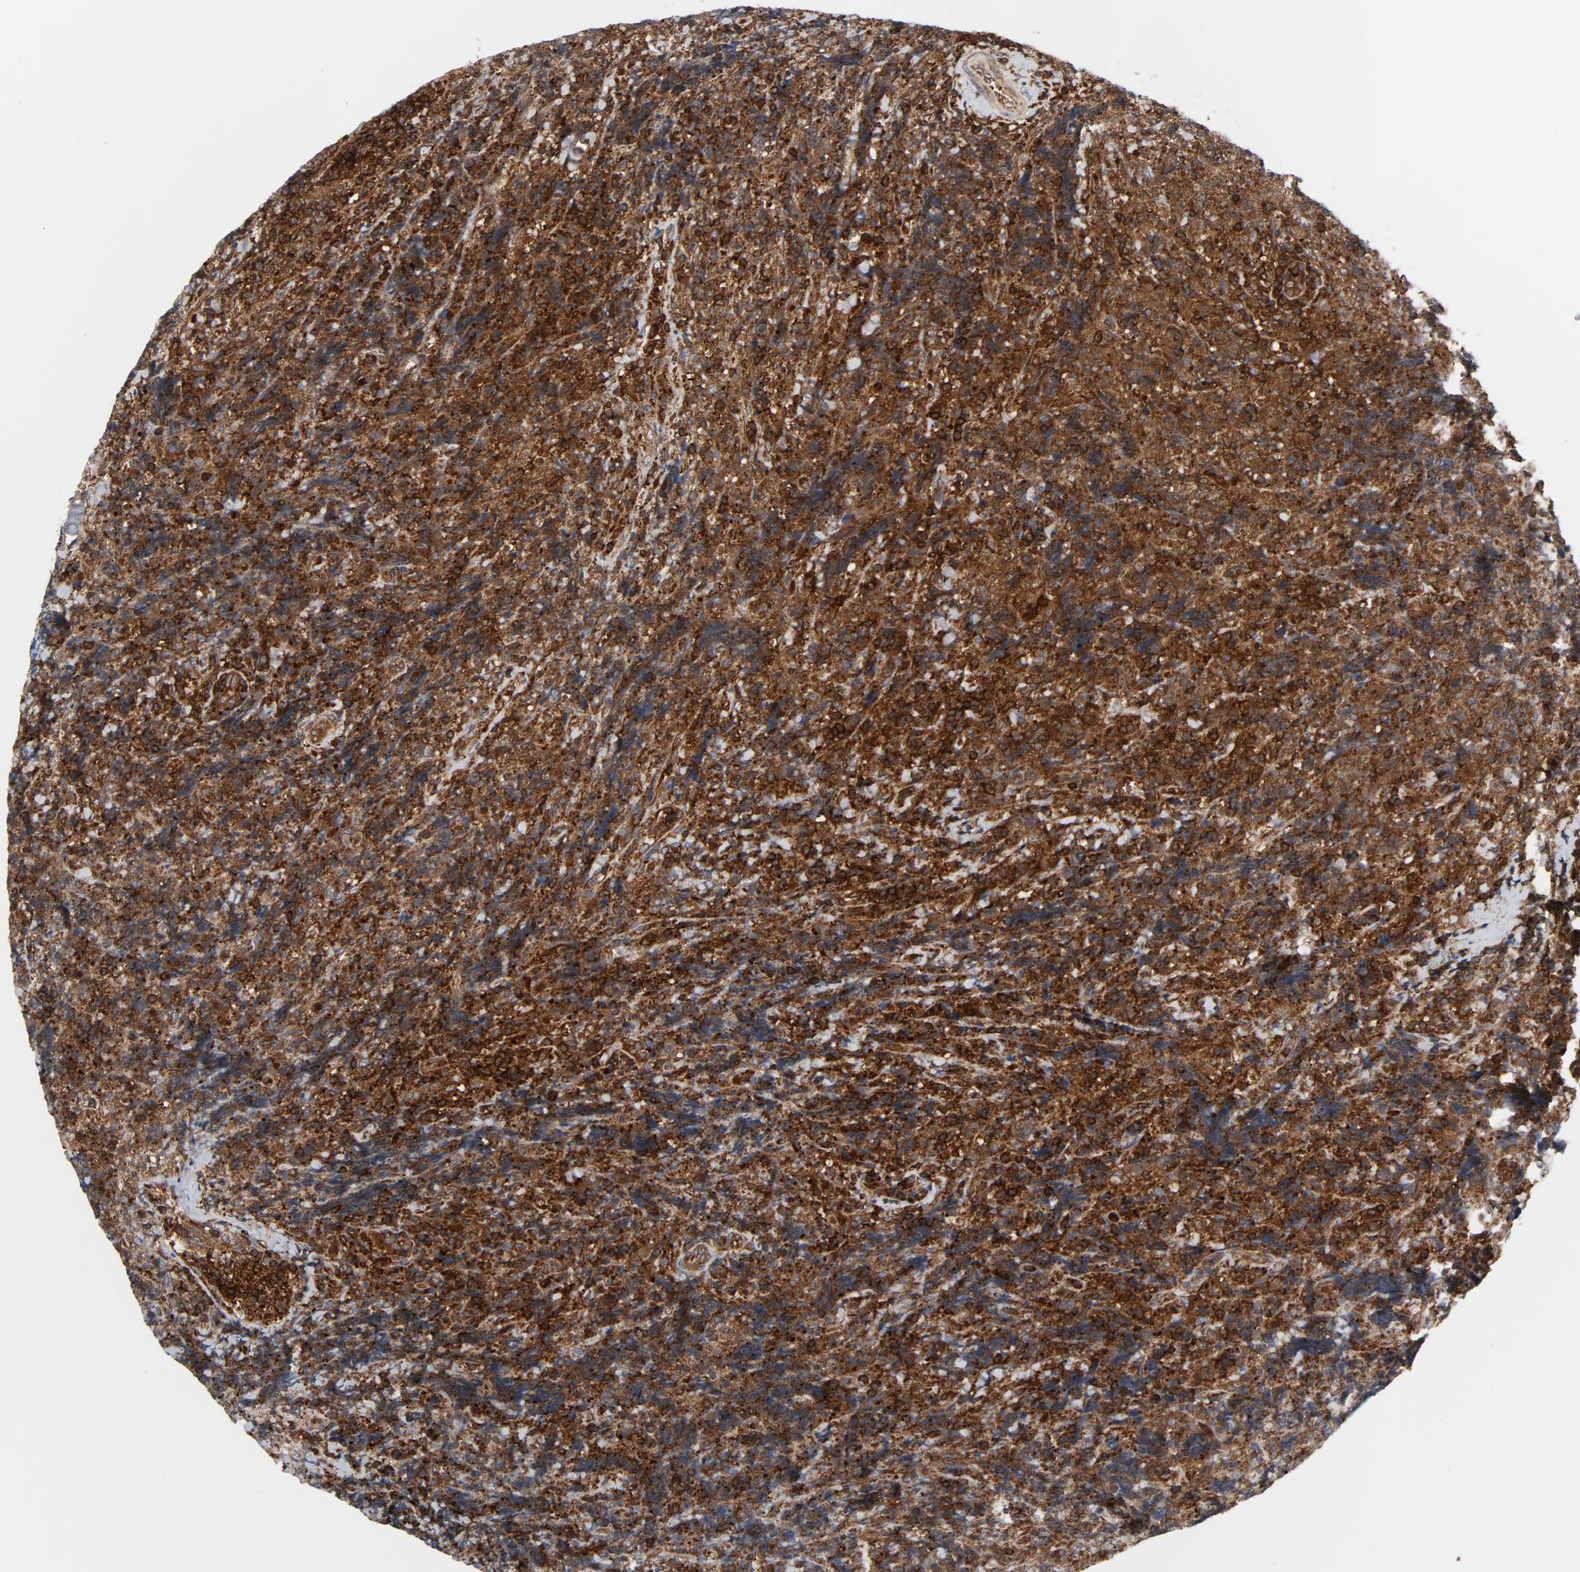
{"staining": {"intensity": "strong", "quantity": ">75%", "location": "cytoplasmic/membranous"}, "tissue": "lymphoma", "cell_type": "Tumor cells", "image_type": "cancer", "snomed": [{"axis": "morphology", "description": "Malignant lymphoma, non-Hodgkin's type, High grade"}, {"axis": "topography", "description": "Tonsil"}], "caption": "A high-resolution photomicrograph shows immunohistochemistry staining of malignant lymphoma, non-Hodgkin's type (high-grade), which reveals strong cytoplasmic/membranous positivity in about >75% of tumor cells.", "gene": "YES1", "patient": {"sex": "female", "age": 36}}